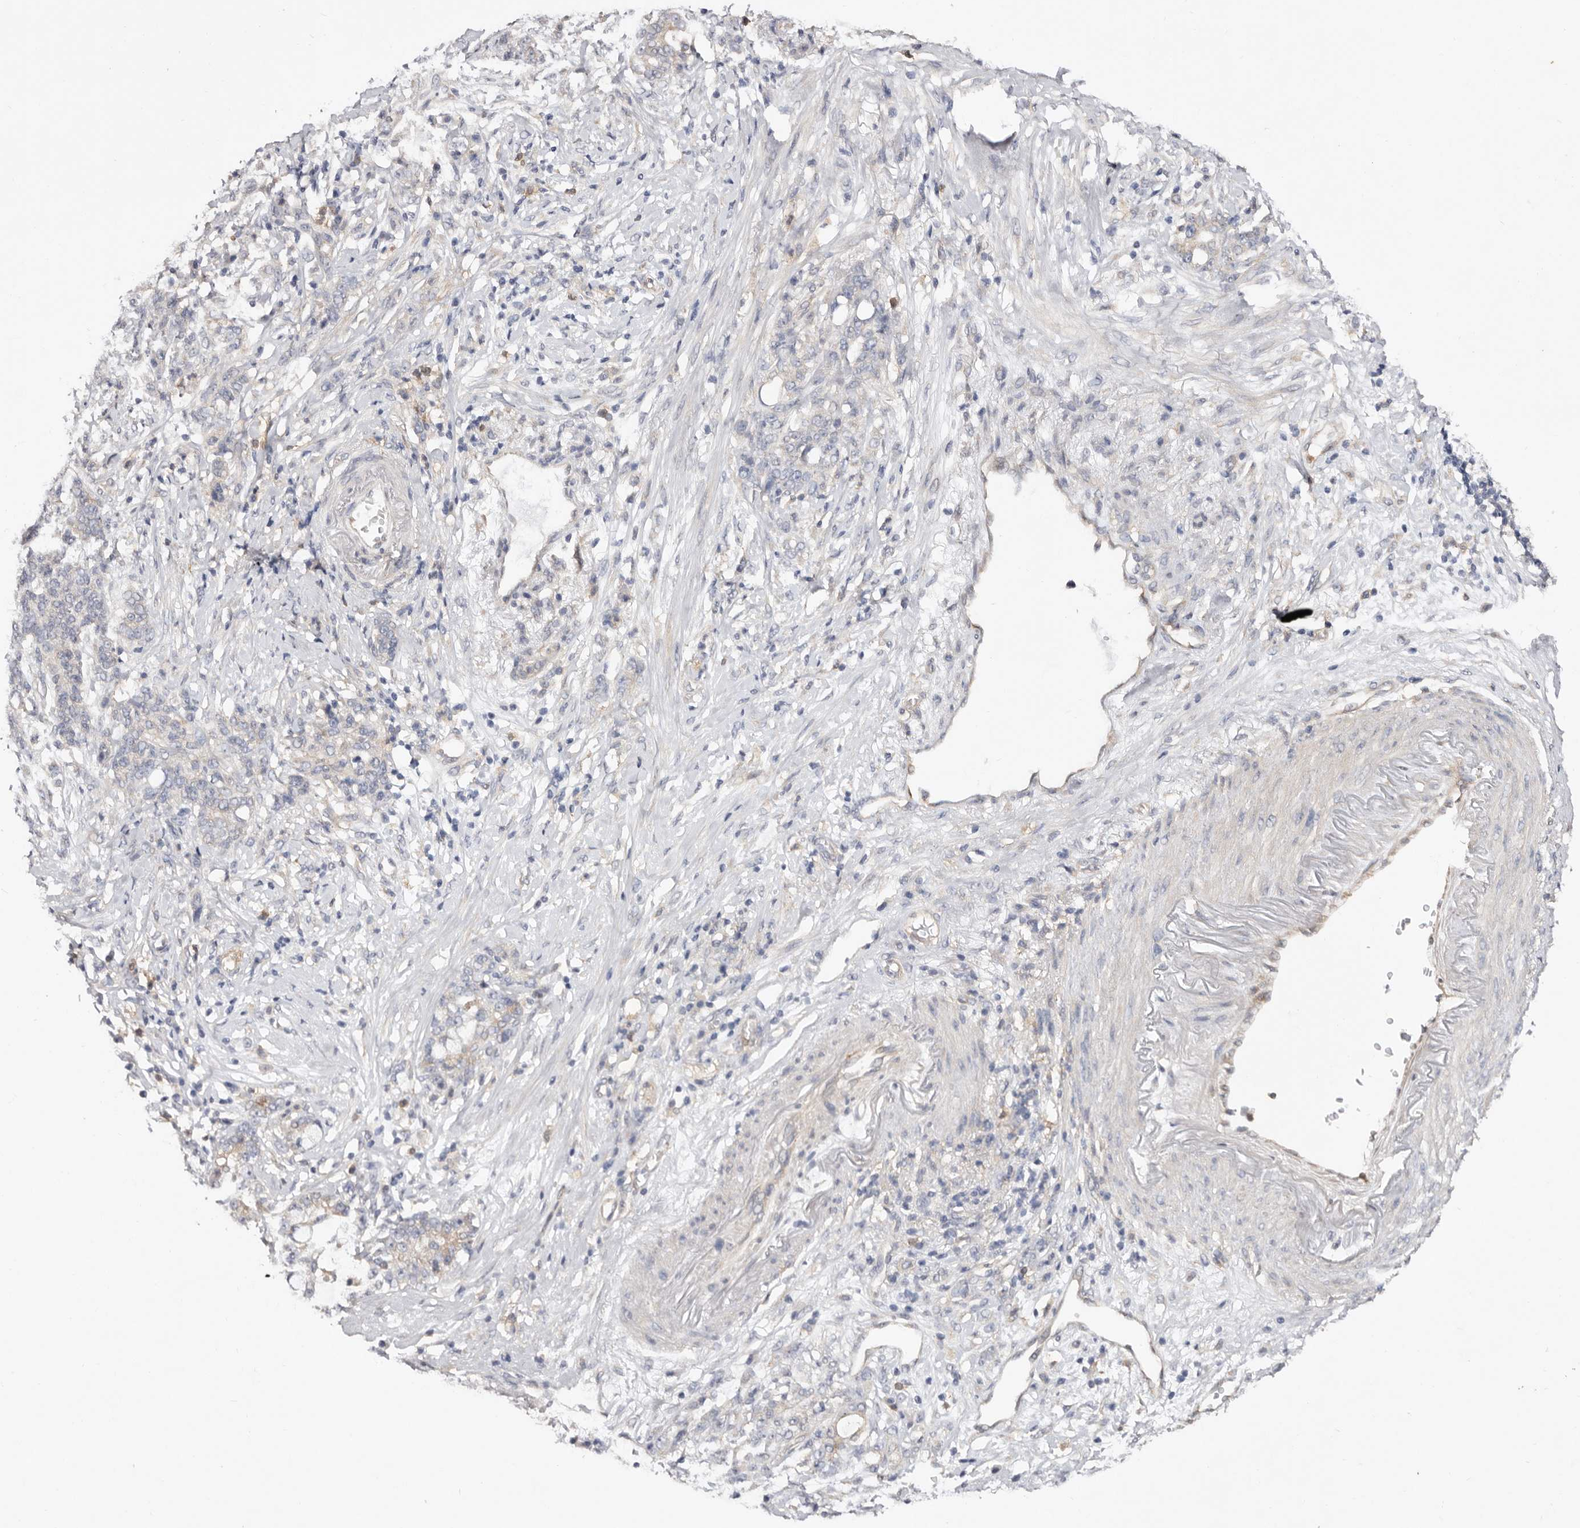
{"staining": {"intensity": "negative", "quantity": "none", "location": "none"}, "tissue": "stomach cancer", "cell_type": "Tumor cells", "image_type": "cancer", "snomed": [{"axis": "morphology", "description": "Adenocarcinoma, NOS"}, {"axis": "topography", "description": "Stomach, lower"}], "caption": "Immunohistochemistry image of human adenocarcinoma (stomach) stained for a protein (brown), which exhibits no staining in tumor cells.", "gene": "LRRC25", "patient": {"sex": "male", "age": 88}}